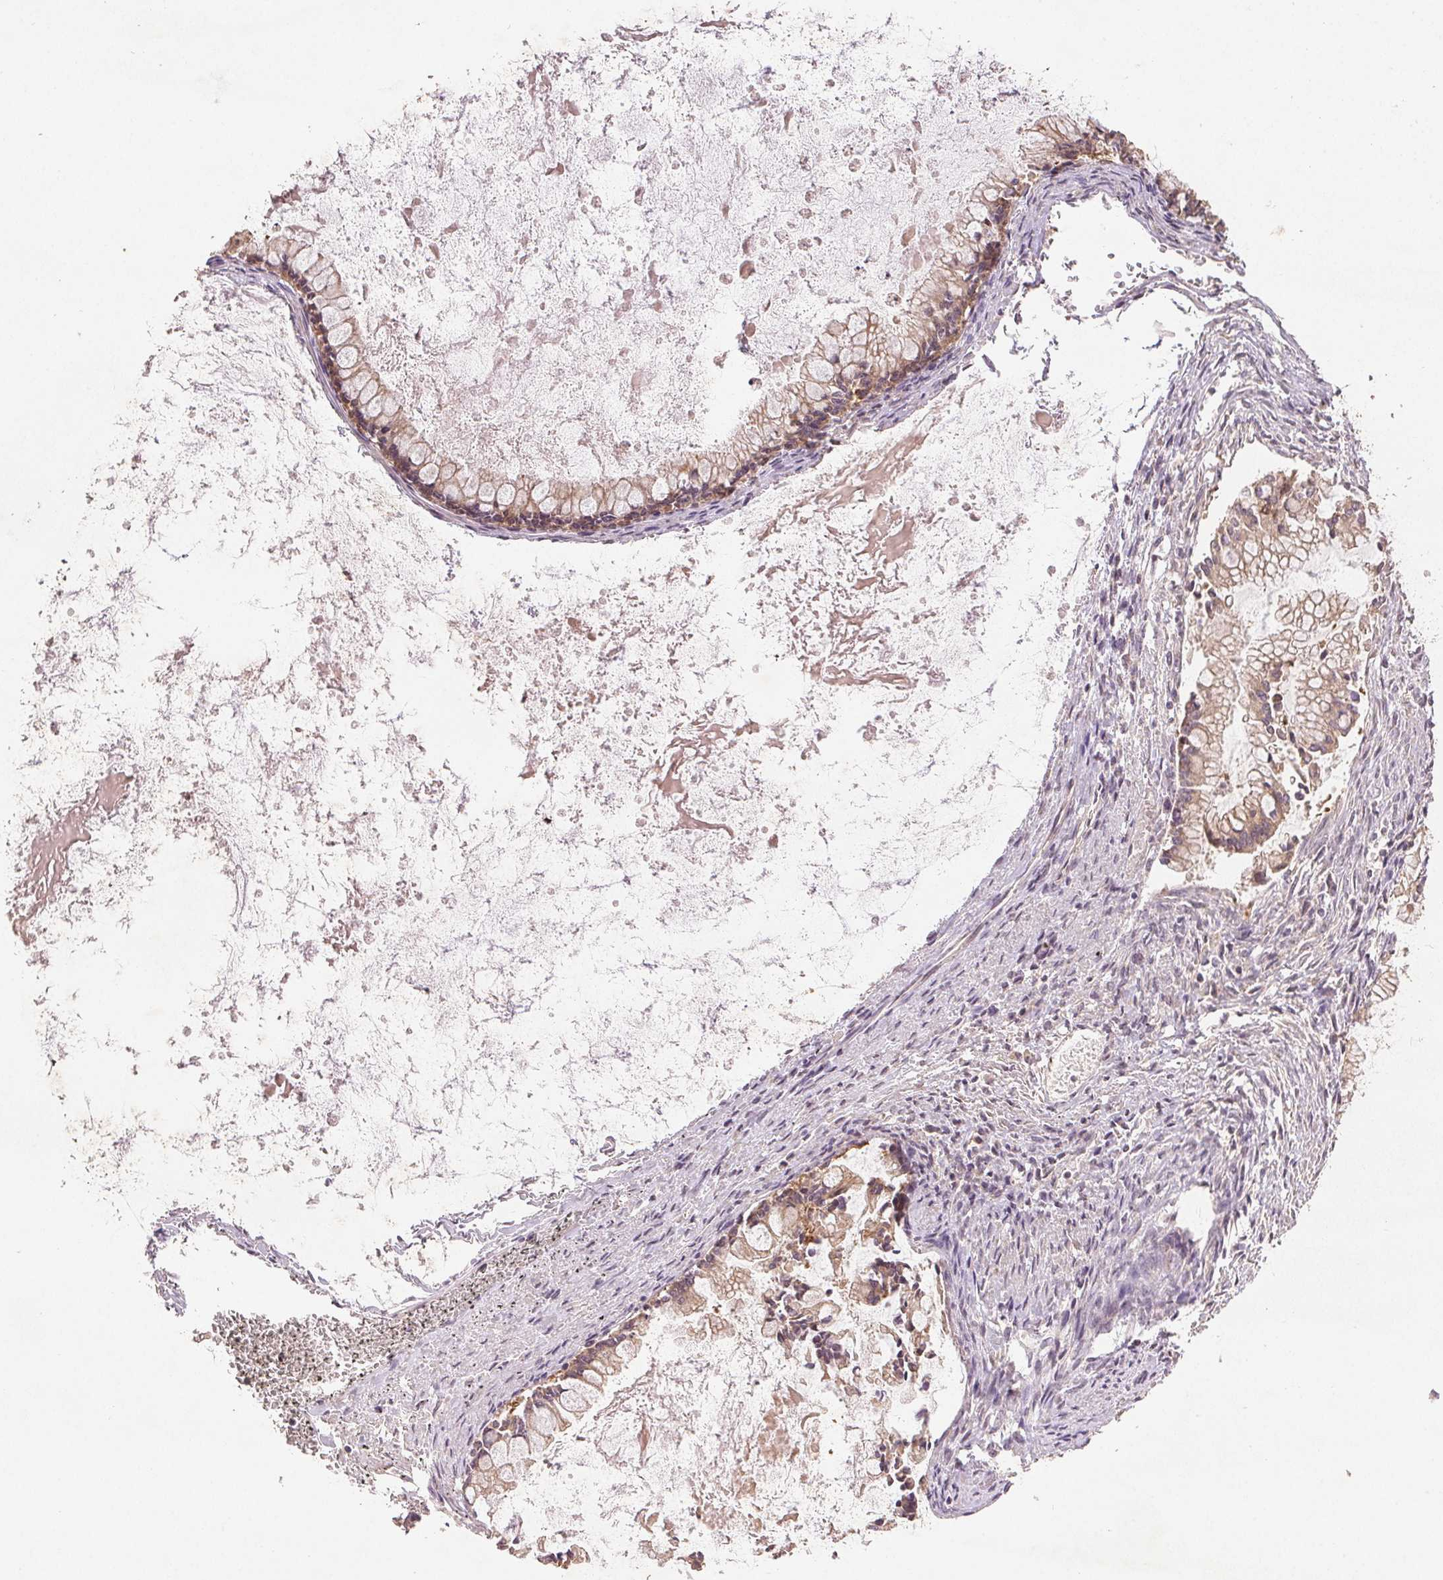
{"staining": {"intensity": "weak", "quantity": ">75%", "location": "cytoplasmic/membranous"}, "tissue": "ovarian cancer", "cell_type": "Tumor cells", "image_type": "cancer", "snomed": [{"axis": "morphology", "description": "Cystadenocarcinoma, mucinous, NOS"}, {"axis": "topography", "description": "Ovary"}], "caption": "Ovarian cancer (mucinous cystadenocarcinoma) was stained to show a protein in brown. There is low levels of weak cytoplasmic/membranous positivity in about >75% of tumor cells.", "gene": "YIF1B", "patient": {"sex": "female", "age": 67}}